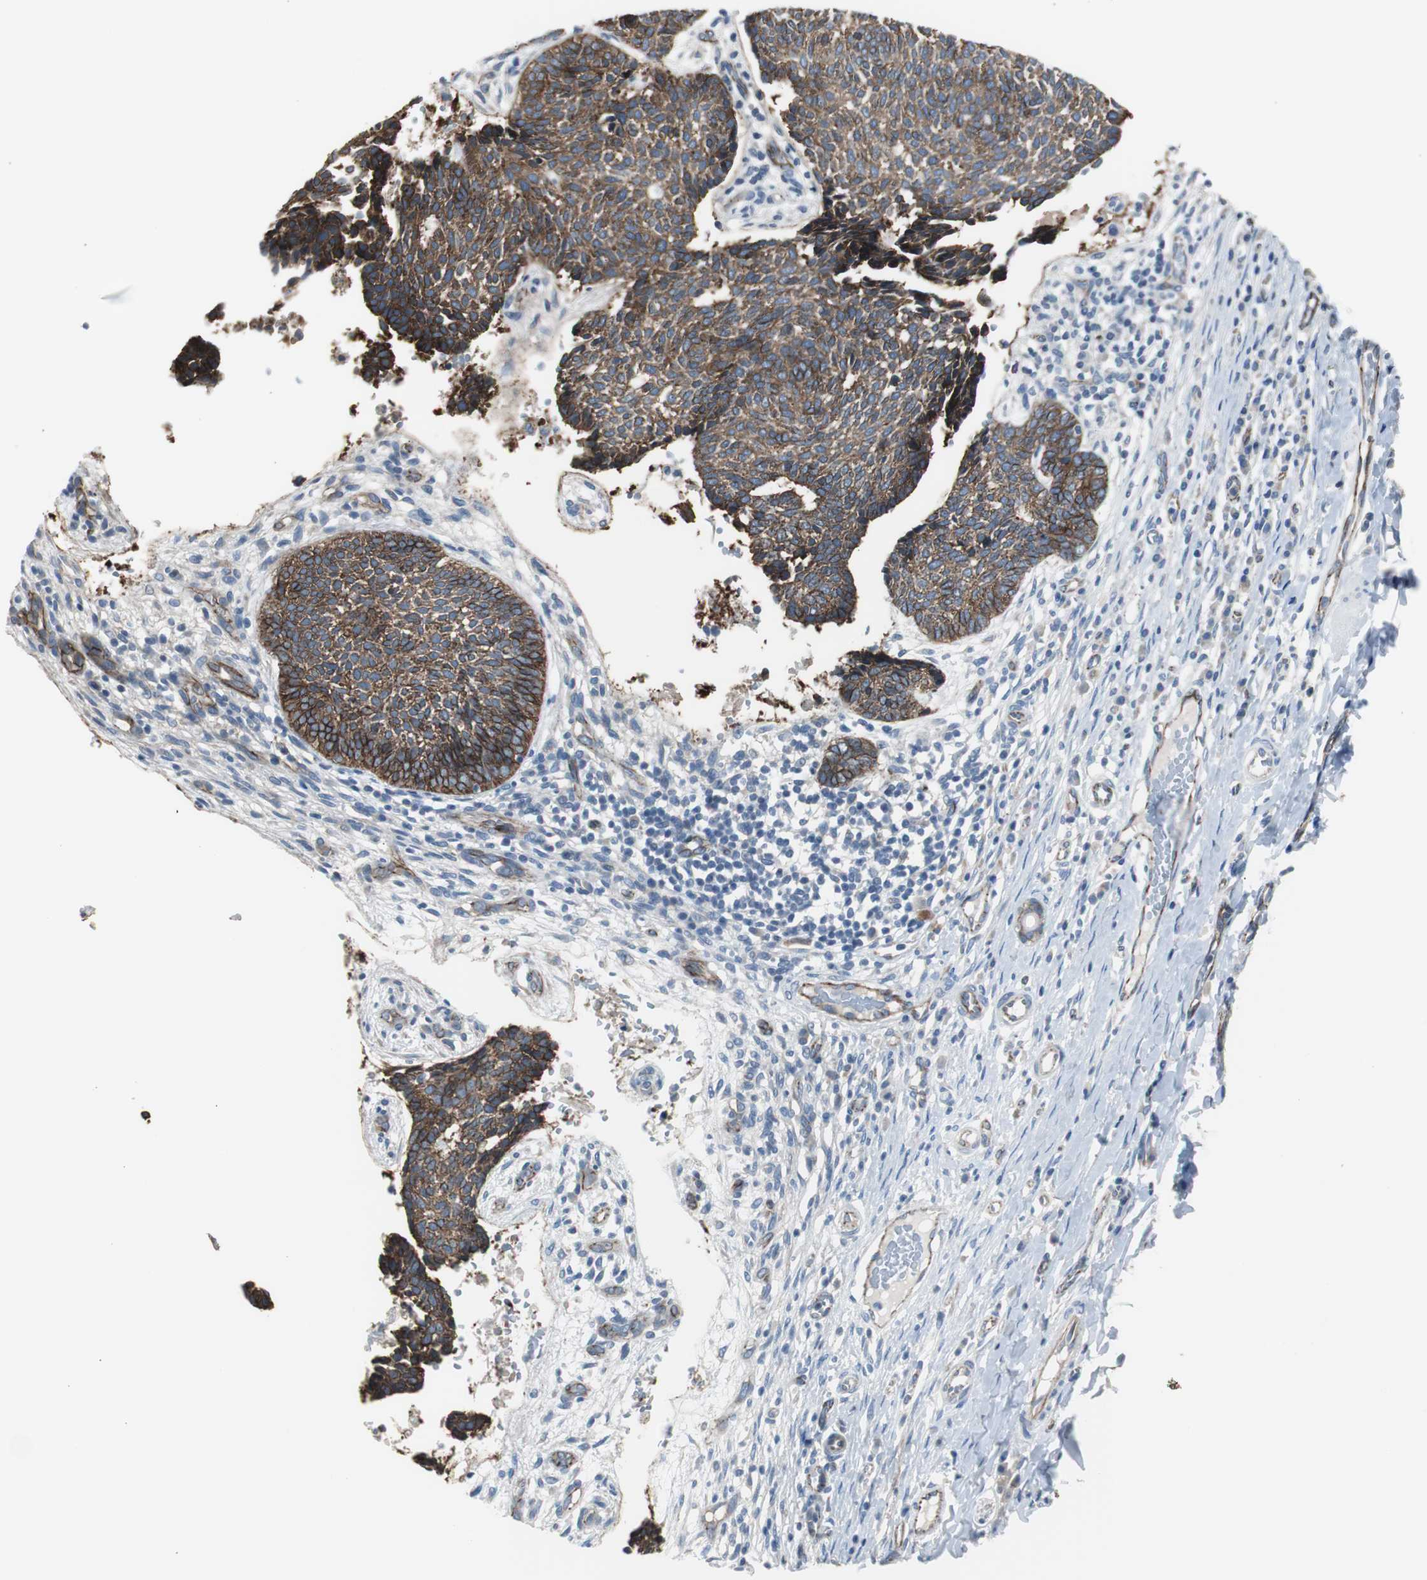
{"staining": {"intensity": "strong", "quantity": ">75%", "location": "cytoplasmic/membranous"}, "tissue": "skin cancer", "cell_type": "Tumor cells", "image_type": "cancer", "snomed": [{"axis": "morphology", "description": "Normal tissue, NOS"}, {"axis": "morphology", "description": "Basal cell carcinoma"}, {"axis": "topography", "description": "Skin"}], "caption": "This image displays immunohistochemistry (IHC) staining of basal cell carcinoma (skin), with high strong cytoplasmic/membranous expression in approximately >75% of tumor cells.", "gene": "STXBP4", "patient": {"sex": "male", "age": 87}}